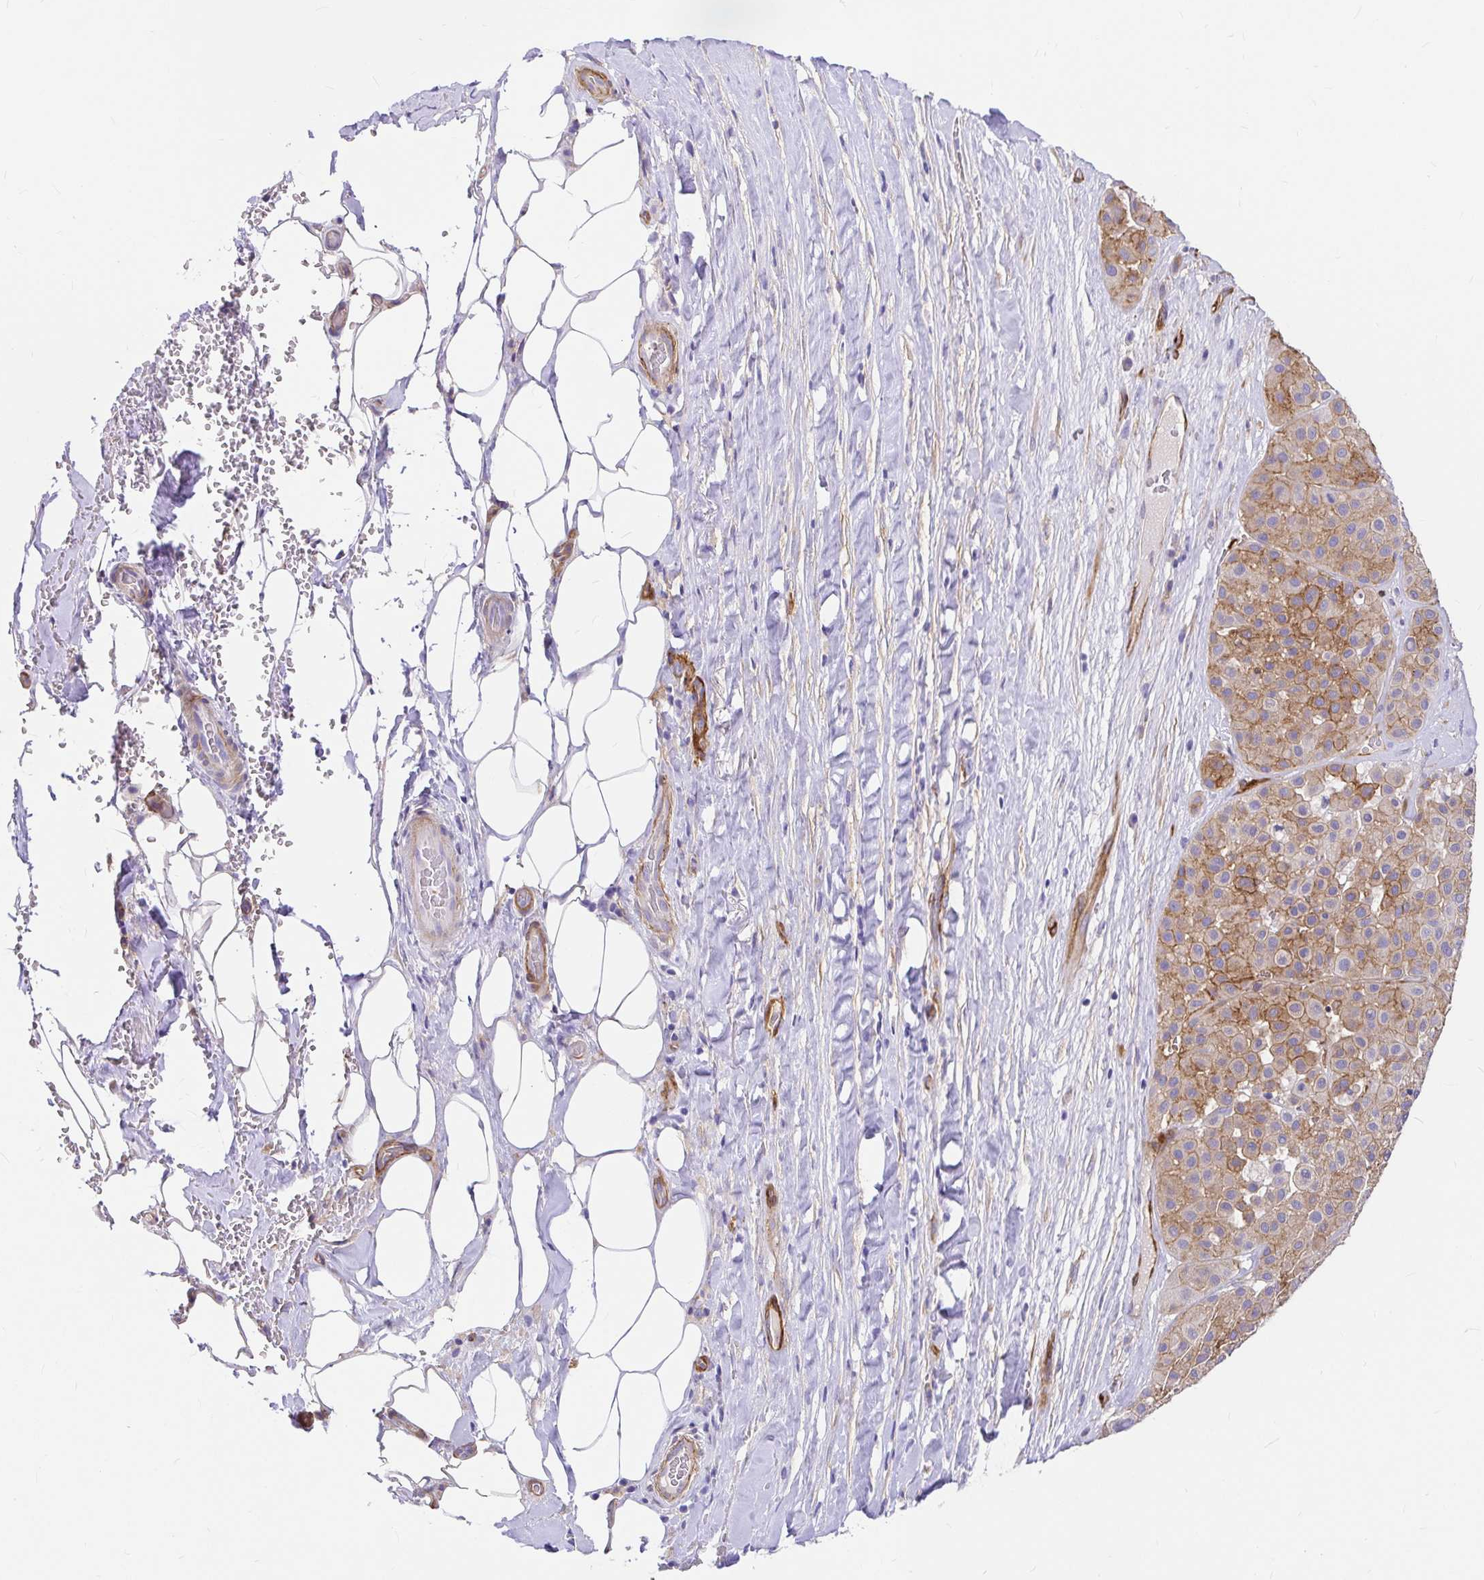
{"staining": {"intensity": "moderate", "quantity": ">75%", "location": "cytoplasmic/membranous"}, "tissue": "melanoma", "cell_type": "Tumor cells", "image_type": "cancer", "snomed": [{"axis": "morphology", "description": "Malignant melanoma, Metastatic site"}, {"axis": "topography", "description": "Smooth muscle"}], "caption": "Protein analysis of melanoma tissue exhibits moderate cytoplasmic/membranous expression in about >75% of tumor cells.", "gene": "MYO1B", "patient": {"sex": "male", "age": 41}}